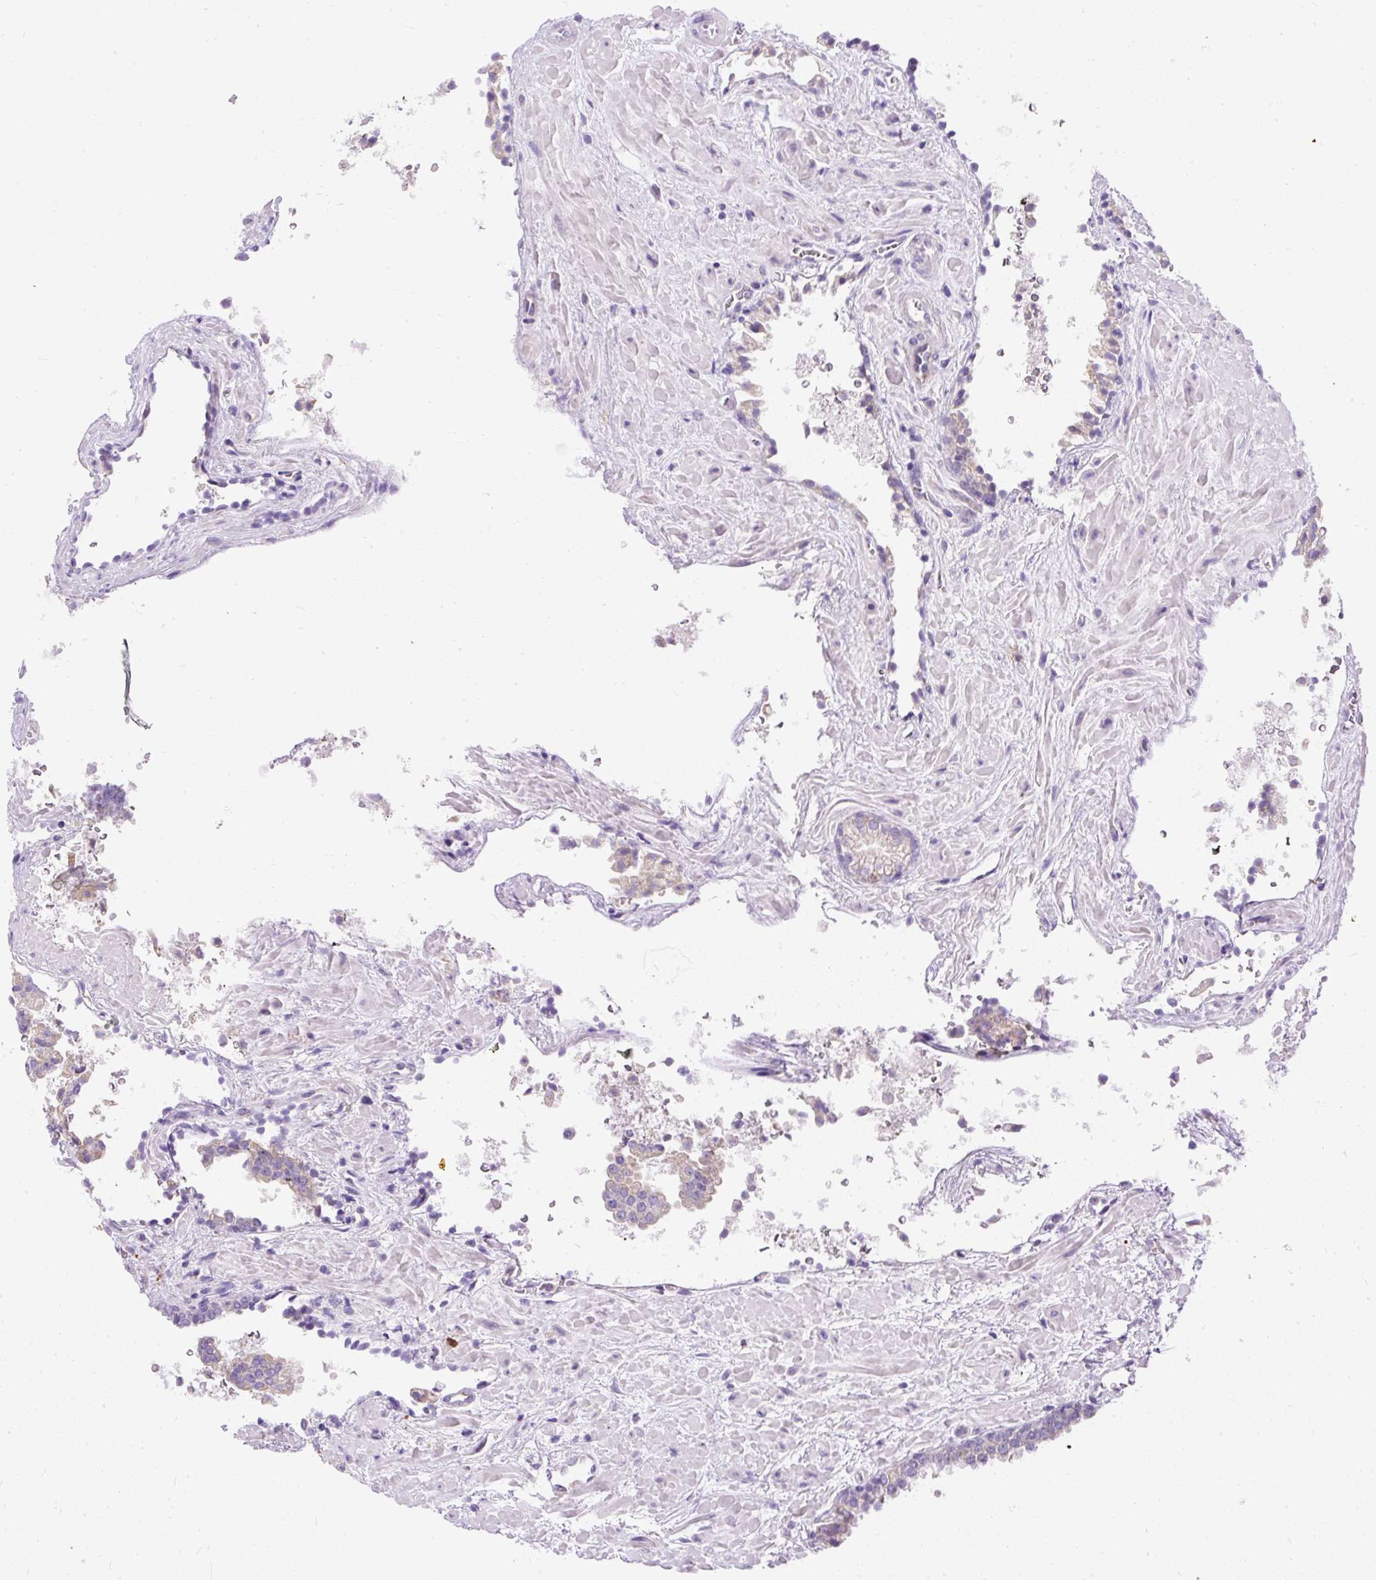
{"staining": {"intensity": "weak", "quantity": ">75%", "location": "cytoplasmic/membranous"}, "tissue": "prostate cancer", "cell_type": "Tumor cells", "image_type": "cancer", "snomed": [{"axis": "morphology", "description": "Adenocarcinoma, High grade"}, {"axis": "topography", "description": "Prostate"}], "caption": "Immunohistochemical staining of prostate cancer (adenocarcinoma (high-grade)) shows low levels of weak cytoplasmic/membranous expression in about >75% of tumor cells. (DAB IHC, brown staining for protein, blue staining for nuclei).", "gene": "SYBU", "patient": {"sex": "male", "age": 68}}